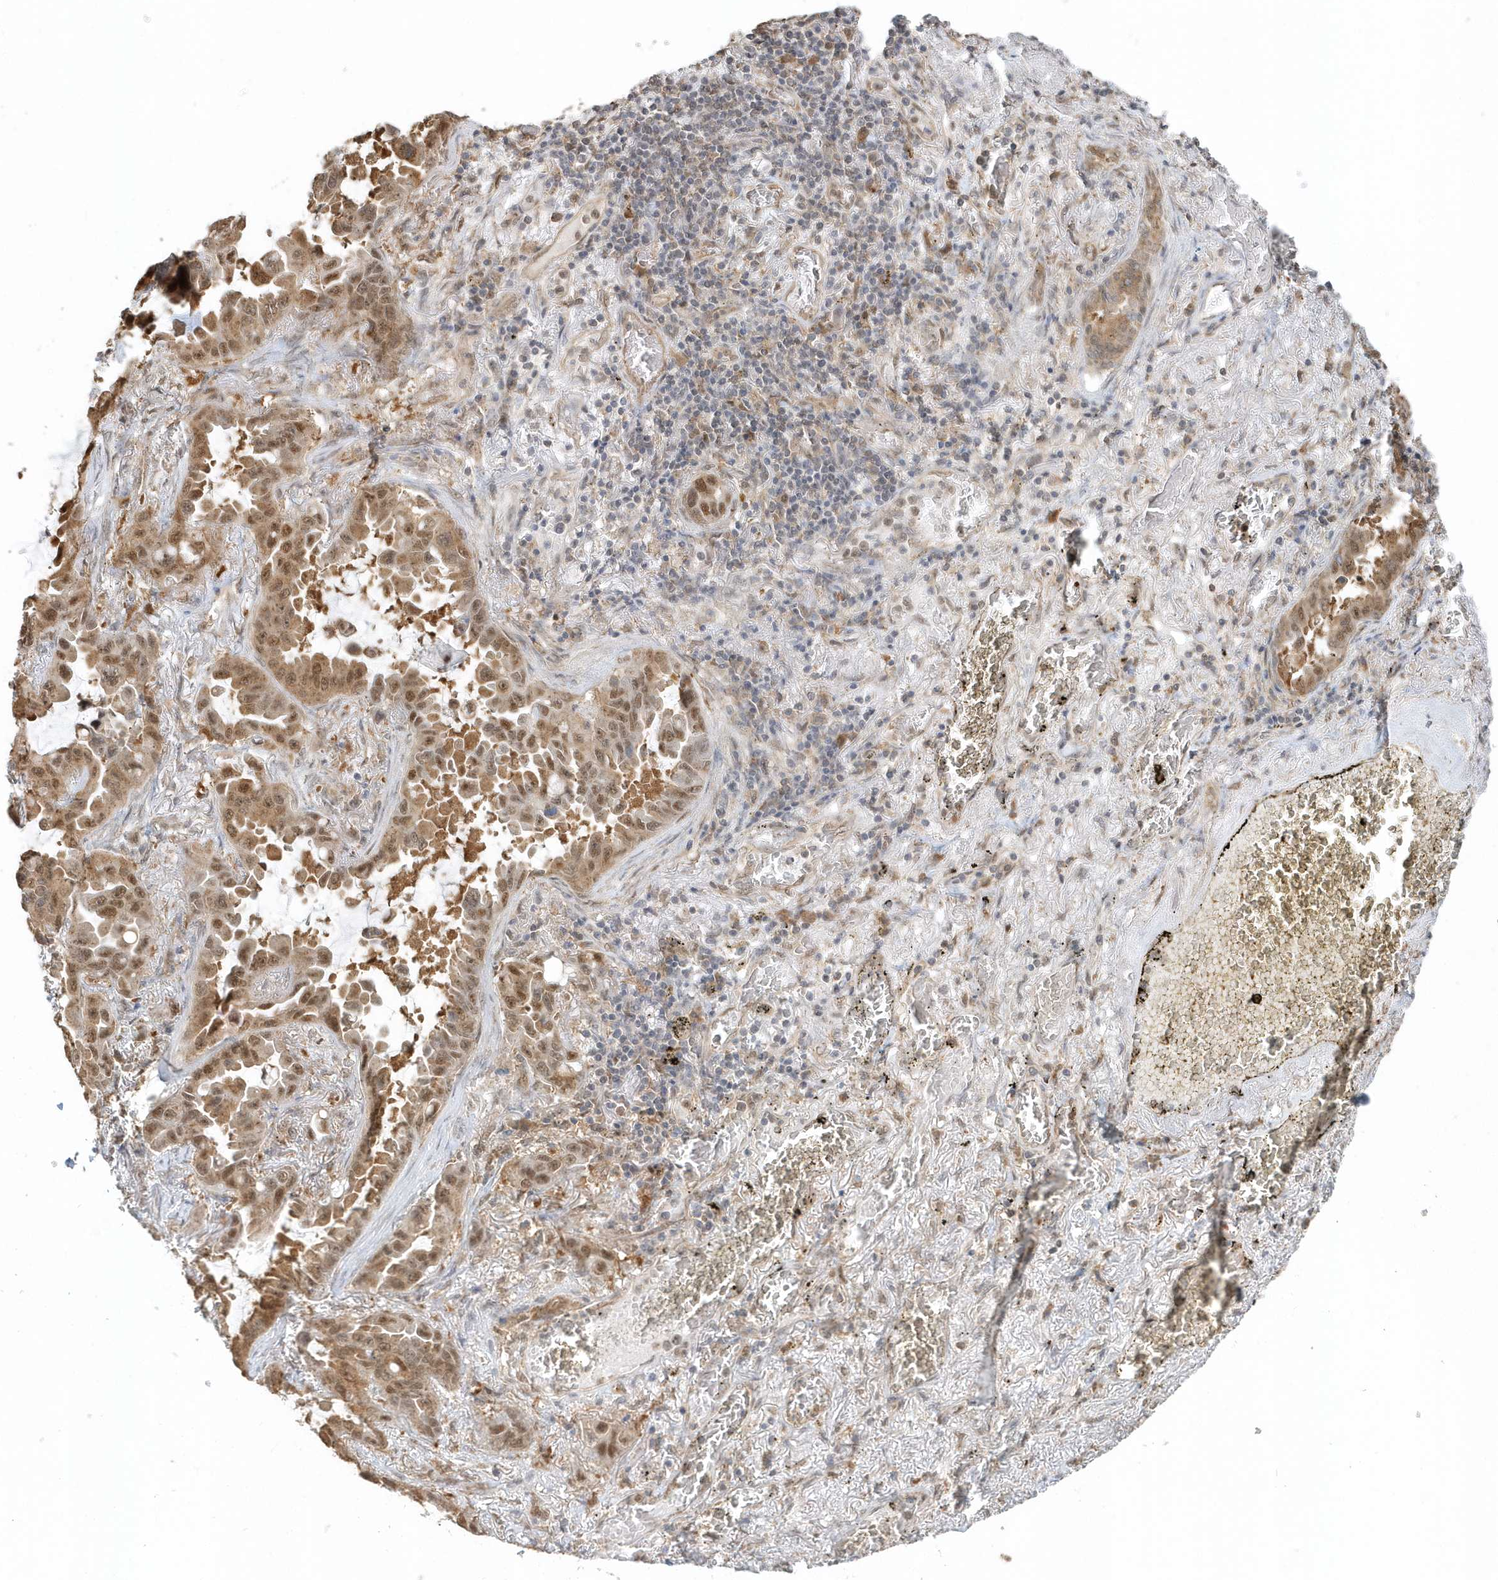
{"staining": {"intensity": "moderate", "quantity": ">75%", "location": "cytoplasmic/membranous,nuclear"}, "tissue": "lung cancer", "cell_type": "Tumor cells", "image_type": "cancer", "snomed": [{"axis": "morphology", "description": "Adenocarcinoma, NOS"}, {"axis": "topography", "description": "Lung"}], "caption": "Tumor cells display medium levels of moderate cytoplasmic/membranous and nuclear expression in about >75% of cells in lung adenocarcinoma.", "gene": "PSMD6", "patient": {"sex": "male", "age": 64}}